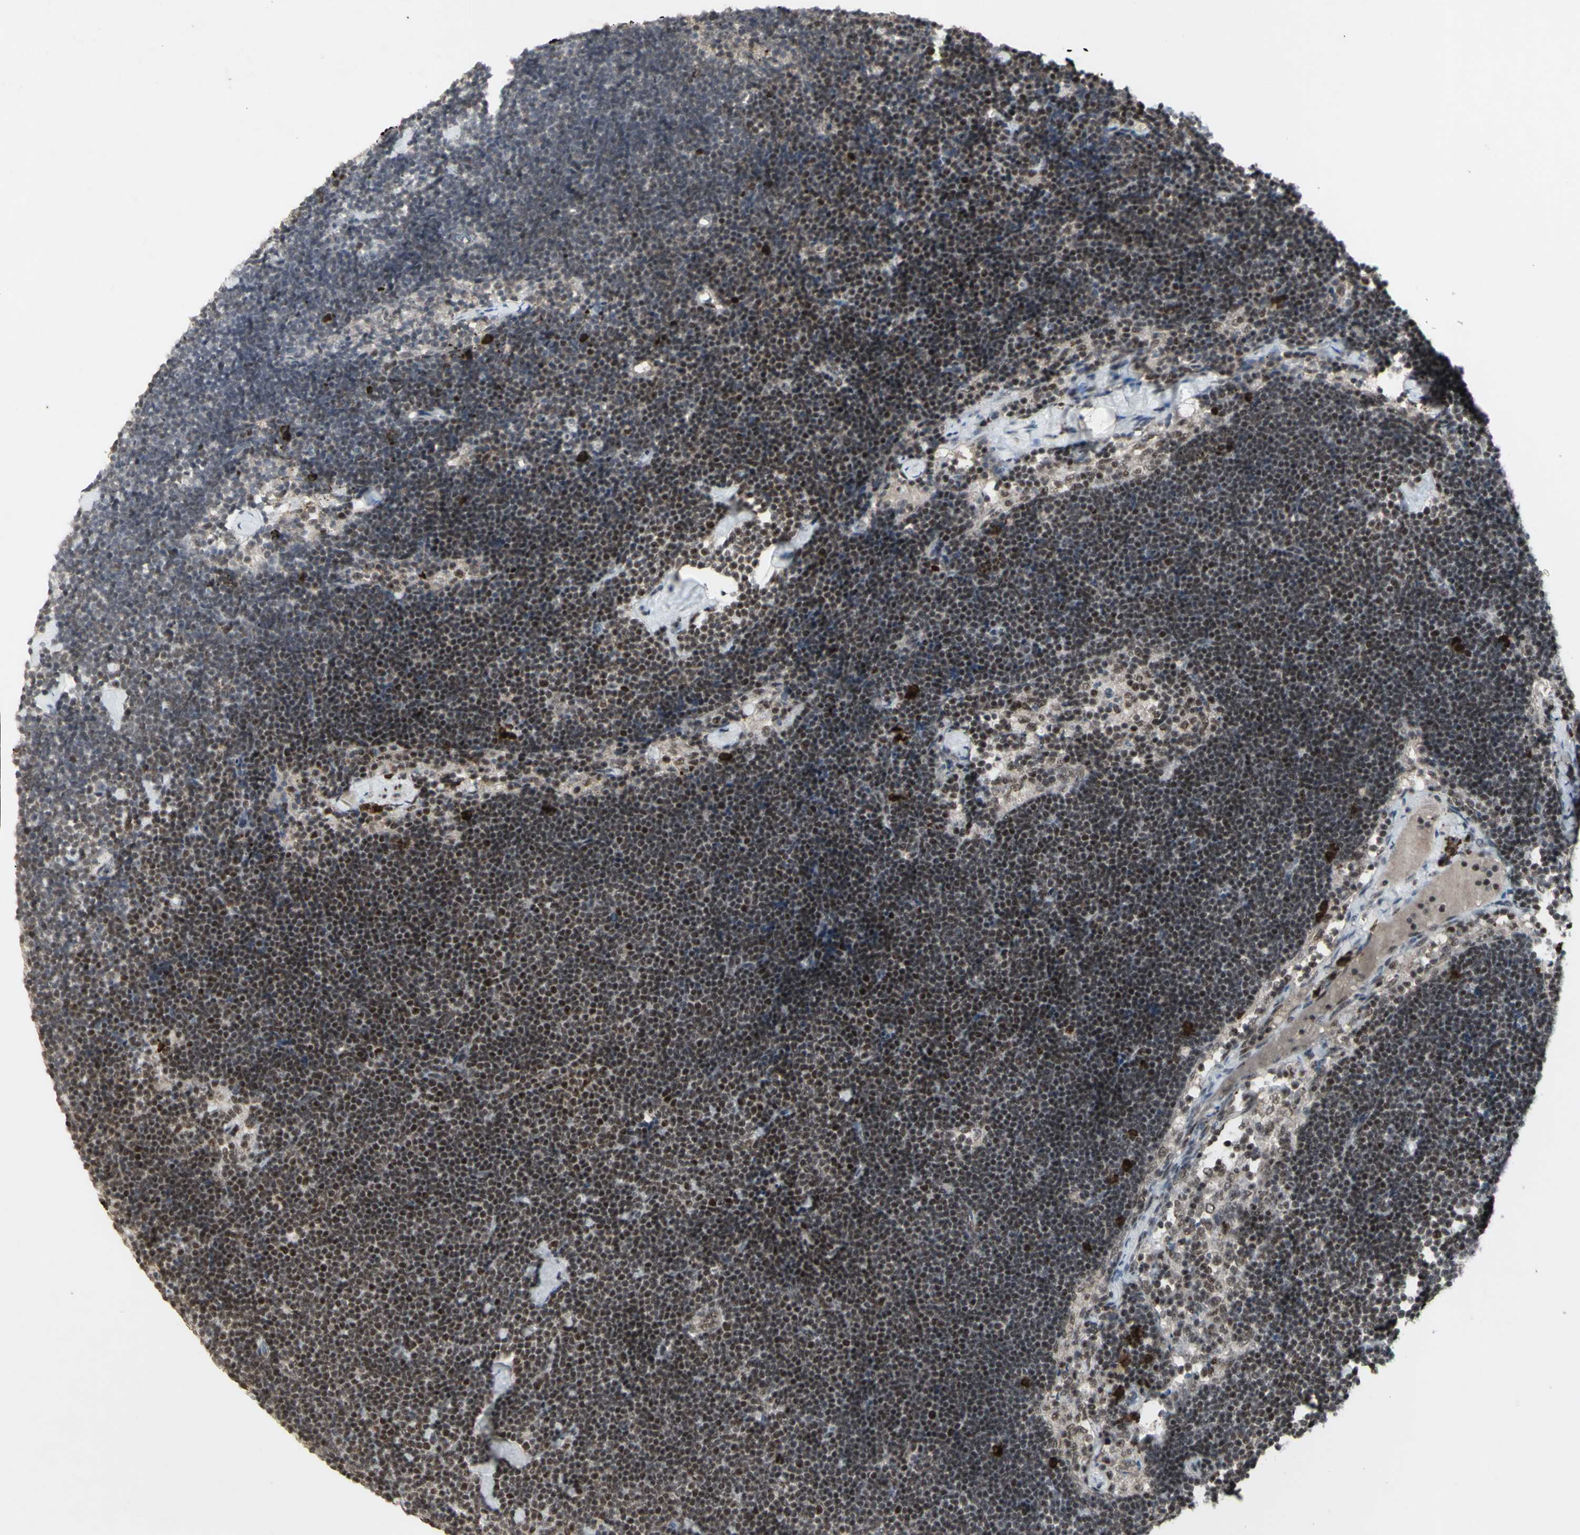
{"staining": {"intensity": "weak", "quantity": "25%-75%", "location": "nuclear"}, "tissue": "lymph node", "cell_type": "Germinal center cells", "image_type": "normal", "snomed": [{"axis": "morphology", "description": "Normal tissue, NOS"}, {"axis": "topography", "description": "Lymph node"}], "caption": "A brown stain shows weak nuclear positivity of a protein in germinal center cells of normal human lymph node. (Brightfield microscopy of DAB IHC at high magnification).", "gene": "CCNT1", "patient": {"sex": "male", "age": 63}}